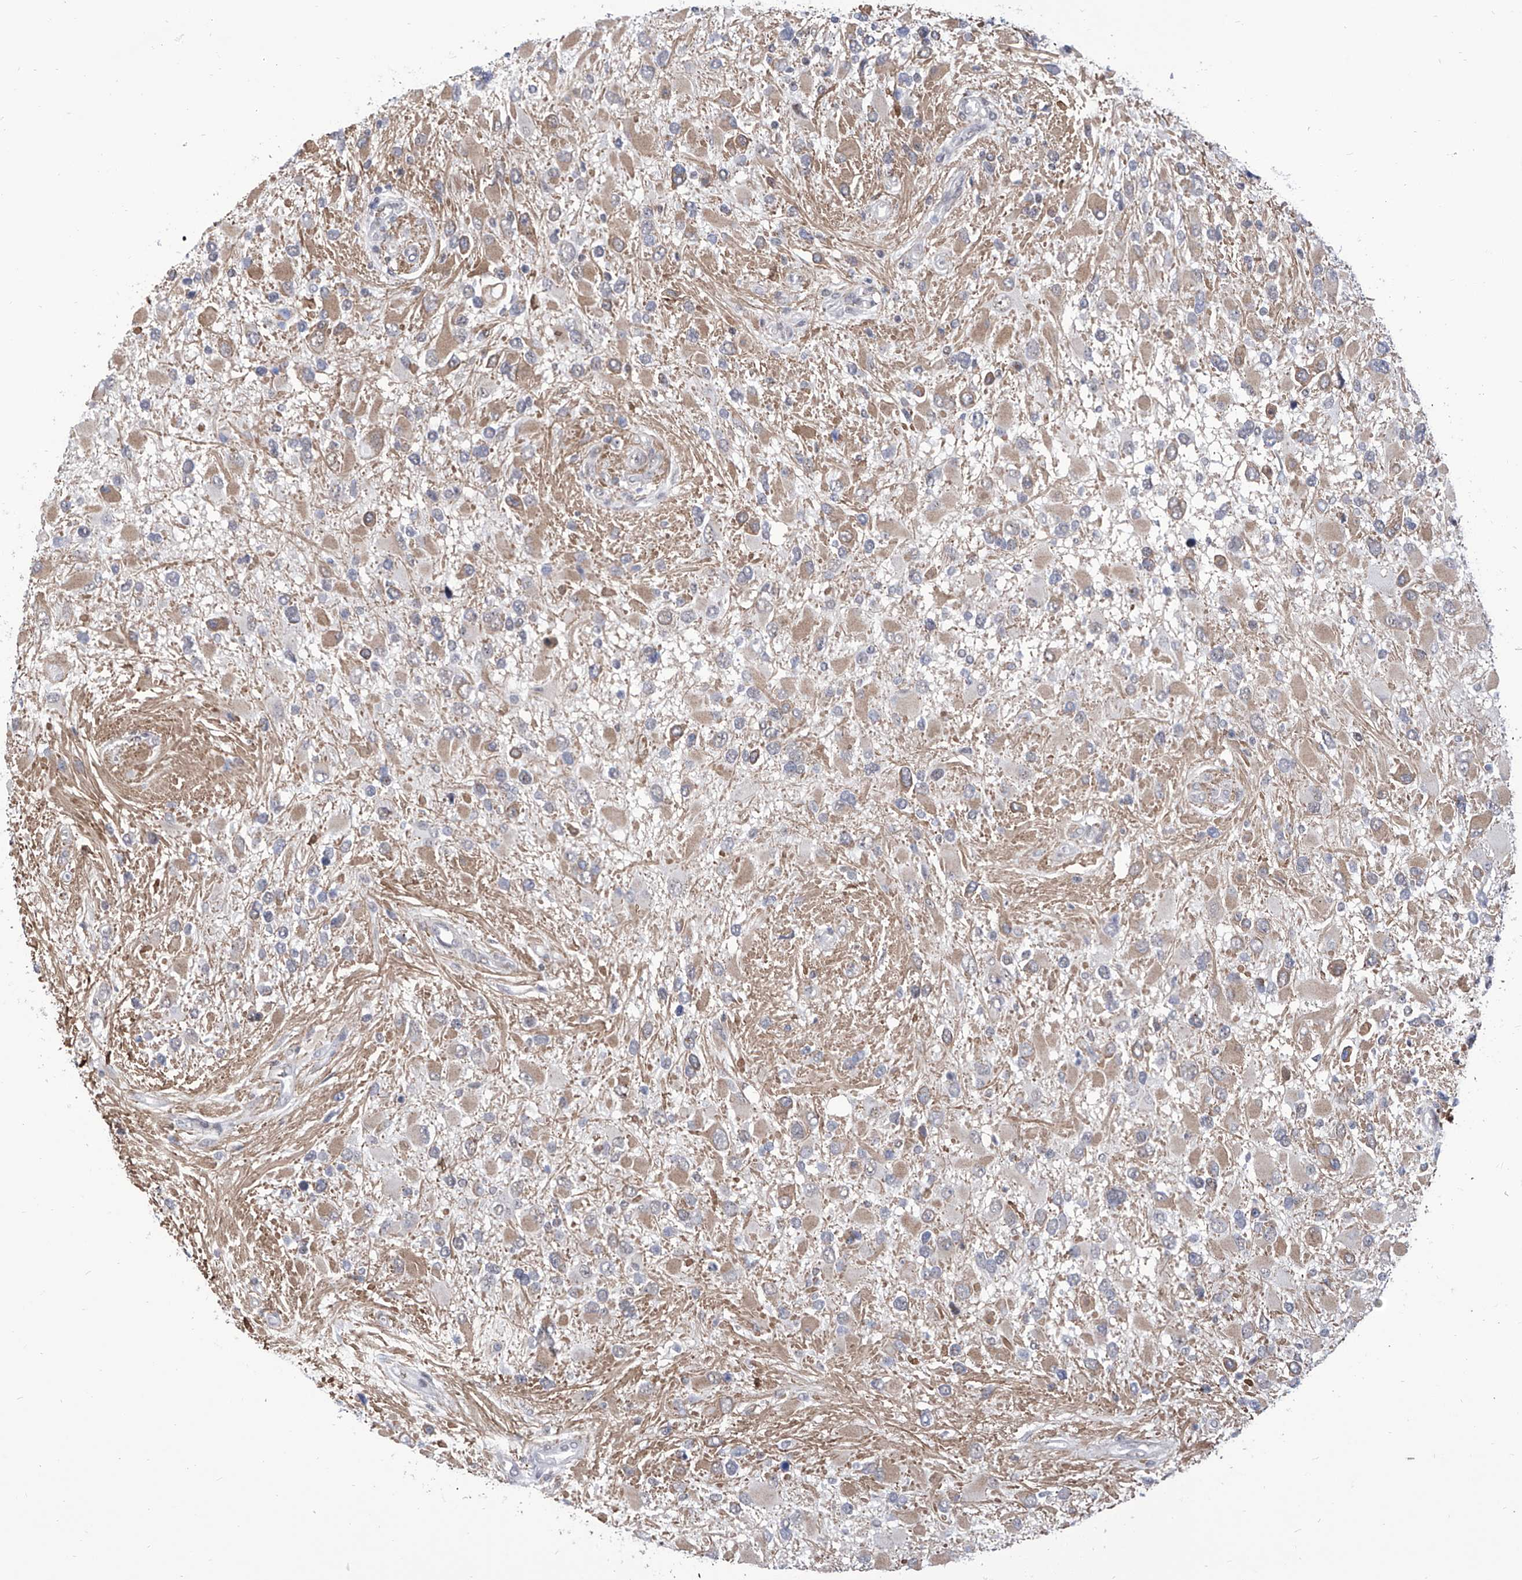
{"staining": {"intensity": "weak", "quantity": "25%-75%", "location": "cytoplasmic/membranous"}, "tissue": "glioma", "cell_type": "Tumor cells", "image_type": "cancer", "snomed": [{"axis": "morphology", "description": "Glioma, malignant, High grade"}, {"axis": "topography", "description": "Brain"}], "caption": "Glioma was stained to show a protein in brown. There is low levels of weak cytoplasmic/membranous positivity in about 25%-75% of tumor cells. (DAB (3,3'-diaminobenzidine) = brown stain, brightfield microscopy at high magnification).", "gene": "SART1", "patient": {"sex": "male", "age": 53}}